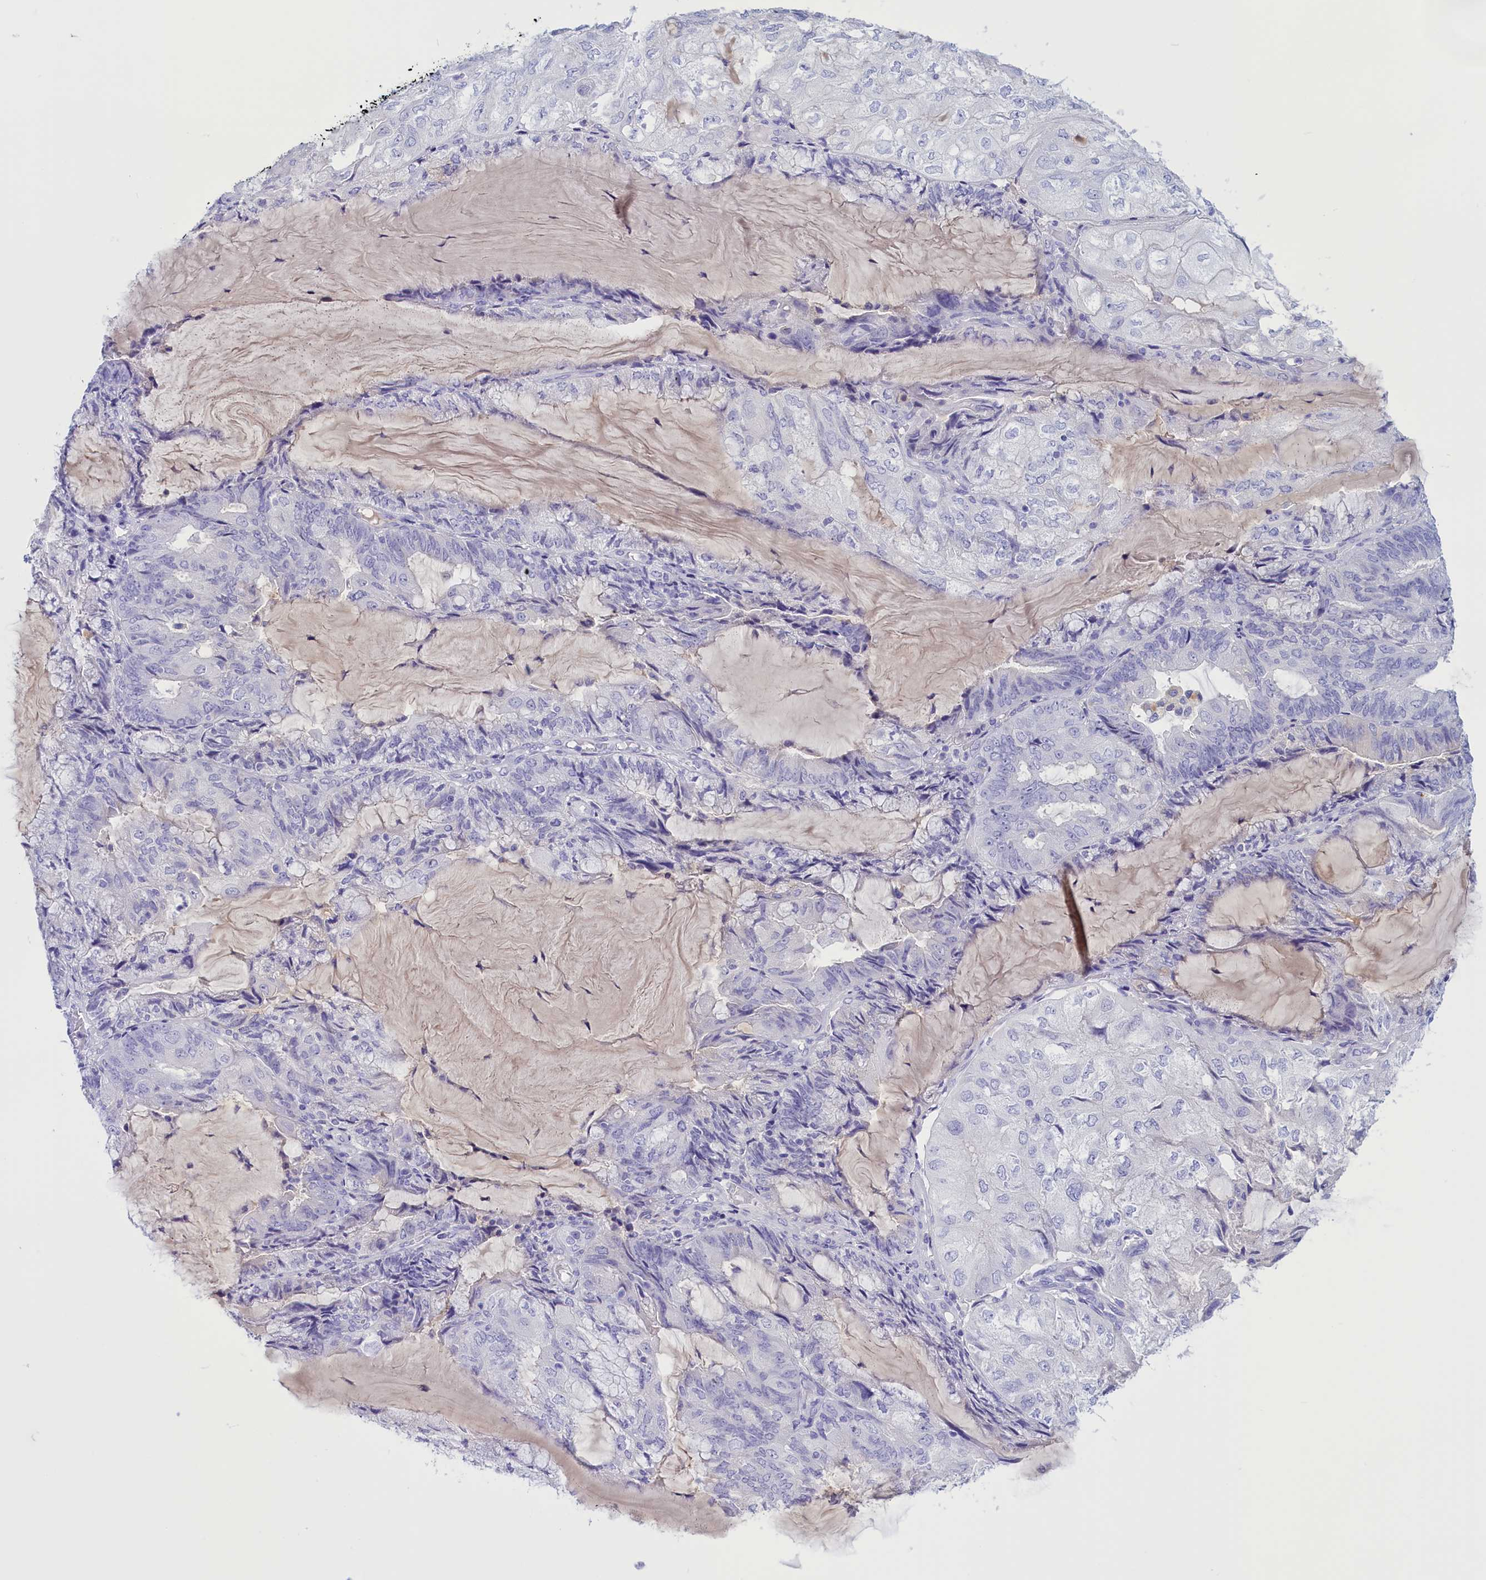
{"staining": {"intensity": "negative", "quantity": "none", "location": "none"}, "tissue": "endometrial cancer", "cell_type": "Tumor cells", "image_type": "cancer", "snomed": [{"axis": "morphology", "description": "Adenocarcinoma, NOS"}, {"axis": "topography", "description": "Endometrium"}], "caption": "Endometrial cancer stained for a protein using immunohistochemistry (IHC) reveals no positivity tumor cells.", "gene": "PROK2", "patient": {"sex": "female", "age": 81}}